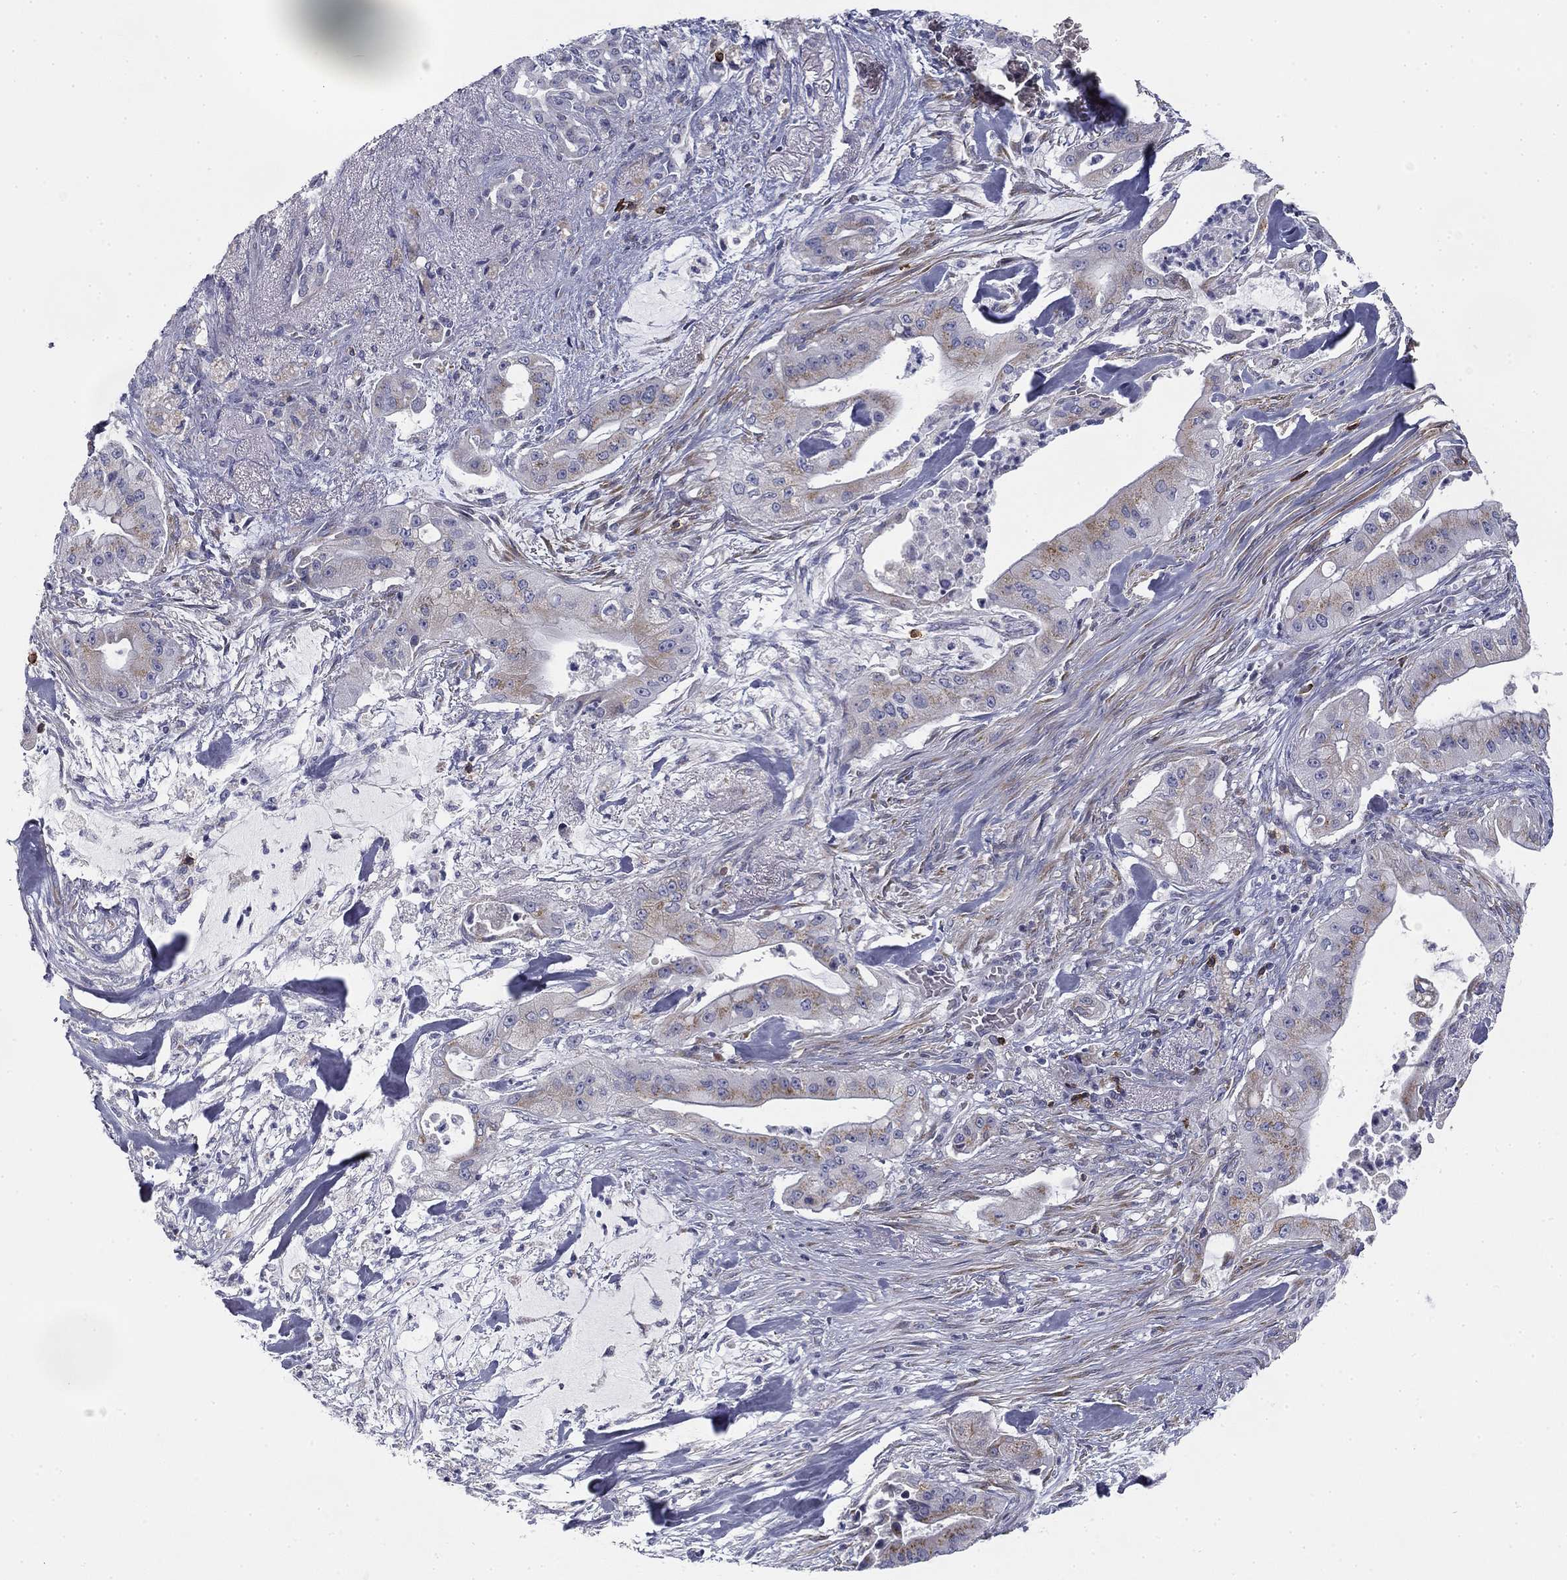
{"staining": {"intensity": "weak", "quantity": "<25%", "location": "cytoplasmic/membranous"}, "tissue": "pancreatic cancer", "cell_type": "Tumor cells", "image_type": "cancer", "snomed": [{"axis": "morphology", "description": "Normal tissue, NOS"}, {"axis": "morphology", "description": "Inflammation, NOS"}, {"axis": "morphology", "description": "Adenocarcinoma, NOS"}, {"axis": "topography", "description": "Pancreas"}], "caption": "The immunohistochemistry (IHC) histopathology image has no significant positivity in tumor cells of pancreatic cancer (adenocarcinoma) tissue. (Immunohistochemistry (ihc), brightfield microscopy, high magnification).", "gene": "TRAT1", "patient": {"sex": "male", "age": 57}}